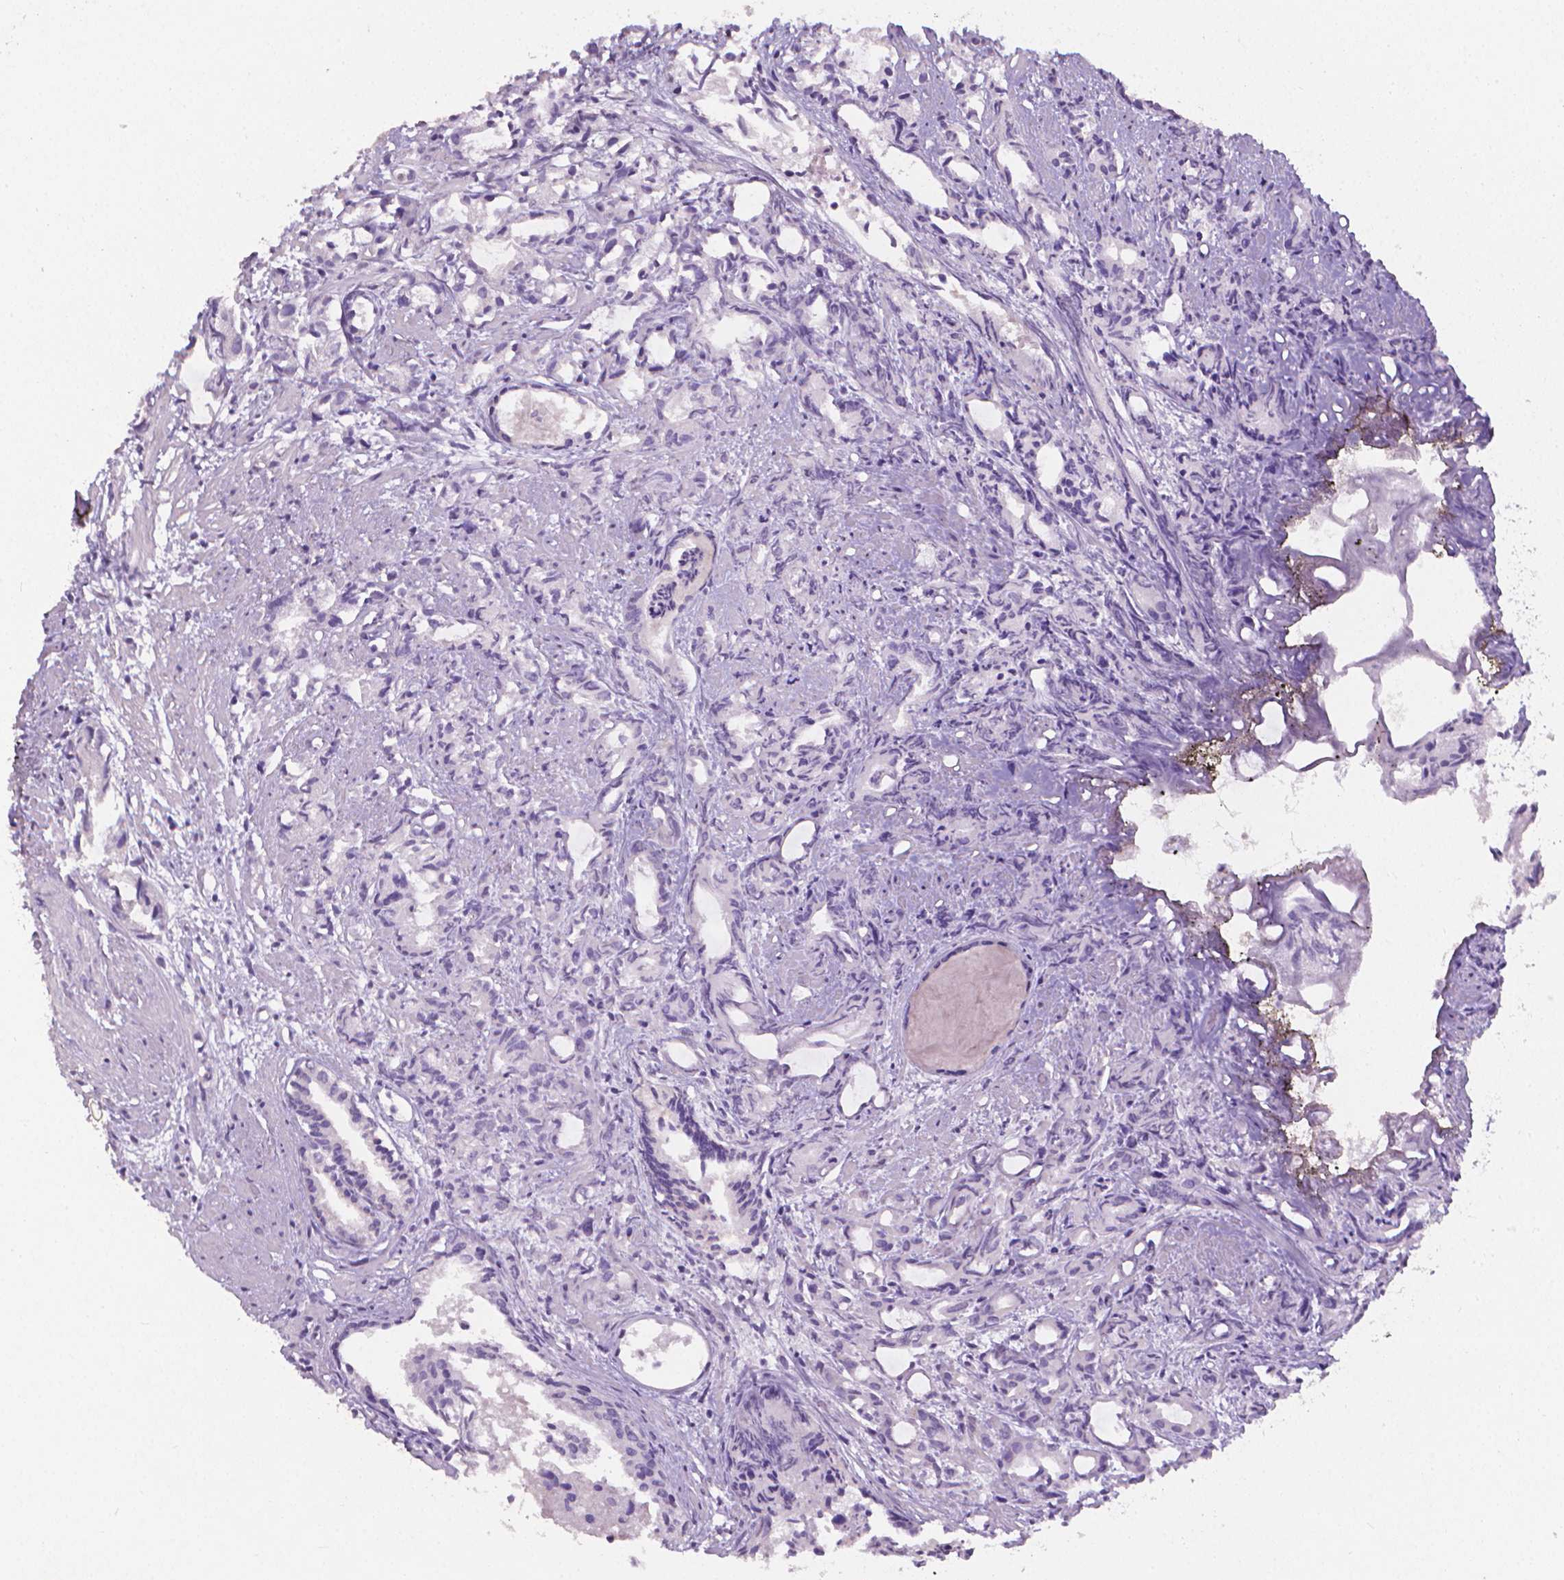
{"staining": {"intensity": "negative", "quantity": "none", "location": "none"}, "tissue": "prostate cancer", "cell_type": "Tumor cells", "image_type": "cancer", "snomed": [{"axis": "morphology", "description": "Adenocarcinoma, High grade"}, {"axis": "topography", "description": "Prostate"}], "caption": "This is an immunohistochemistry (IHC) image of prostate cancer (adenocarcinoma (high-grade)). There is no staining in tumor cells.", "gene": "XPNPEP2", "patient": {"sex": "male", "age": 79}}